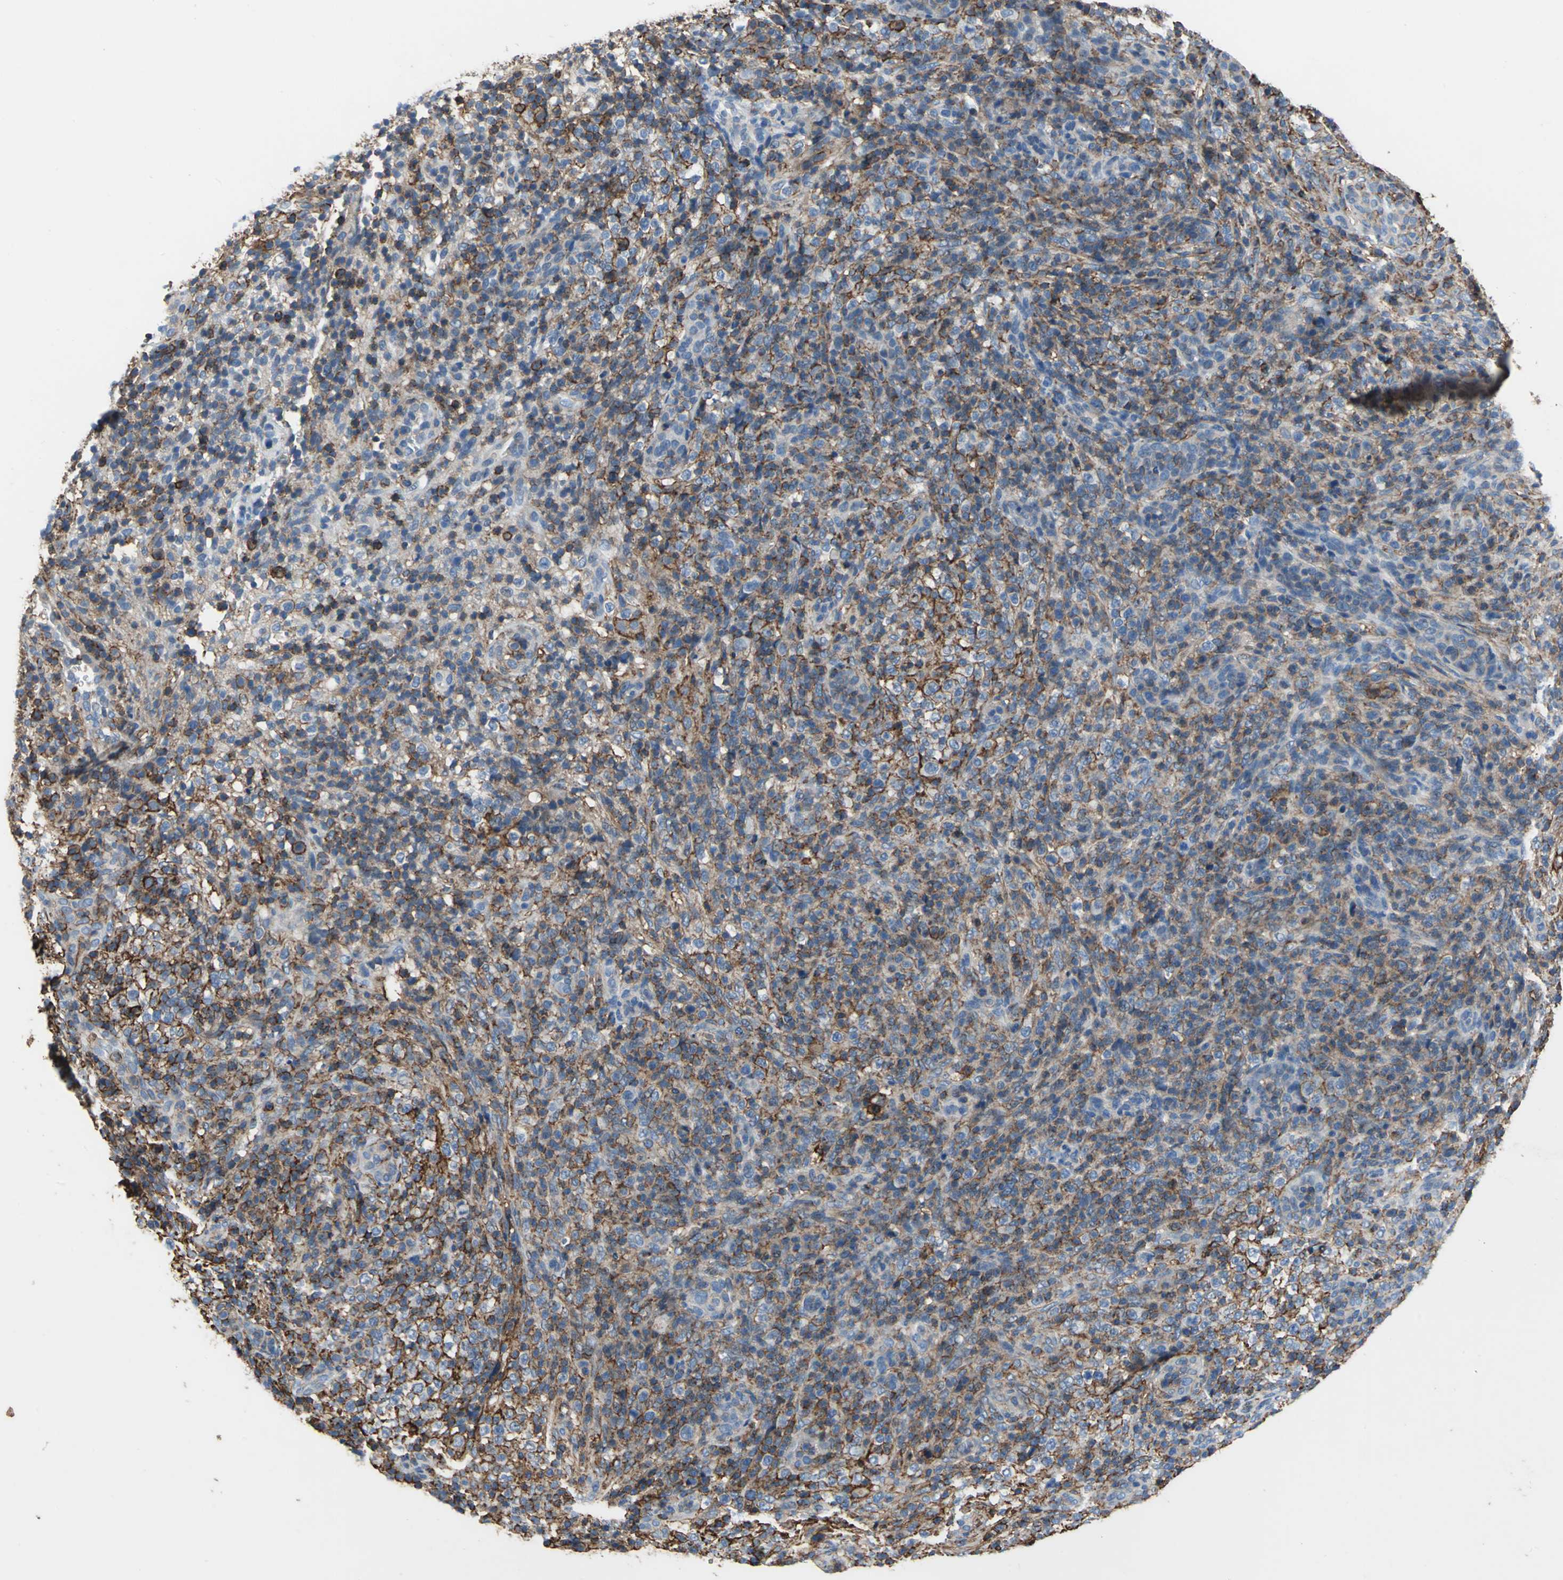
{"staining": {"intensity": "strong", "quantity": ">75%", "location": "cytoplasmic/membranous"}, "tissue": "lymphoma", "cell_type": "Tumor cells", "image_type": "cancer", "snomed": [{"axis": "morphology", "description": "Malignant lymphoma, non-Hodgkin's type, High grade"}, {"axis": "topography", "description": "Lymph node"}], "caption": "IHC (DAB (3,3'-diaminobenzidine)) staining of human malignant lymphoma, non-Hodgkin's type (high-grade) demonstrates strong cytoplasmic/membranous protein positivity in about >75% of tumor cells.", "gene": "CD44", "patient": {"sex": "female", "age": 76}}